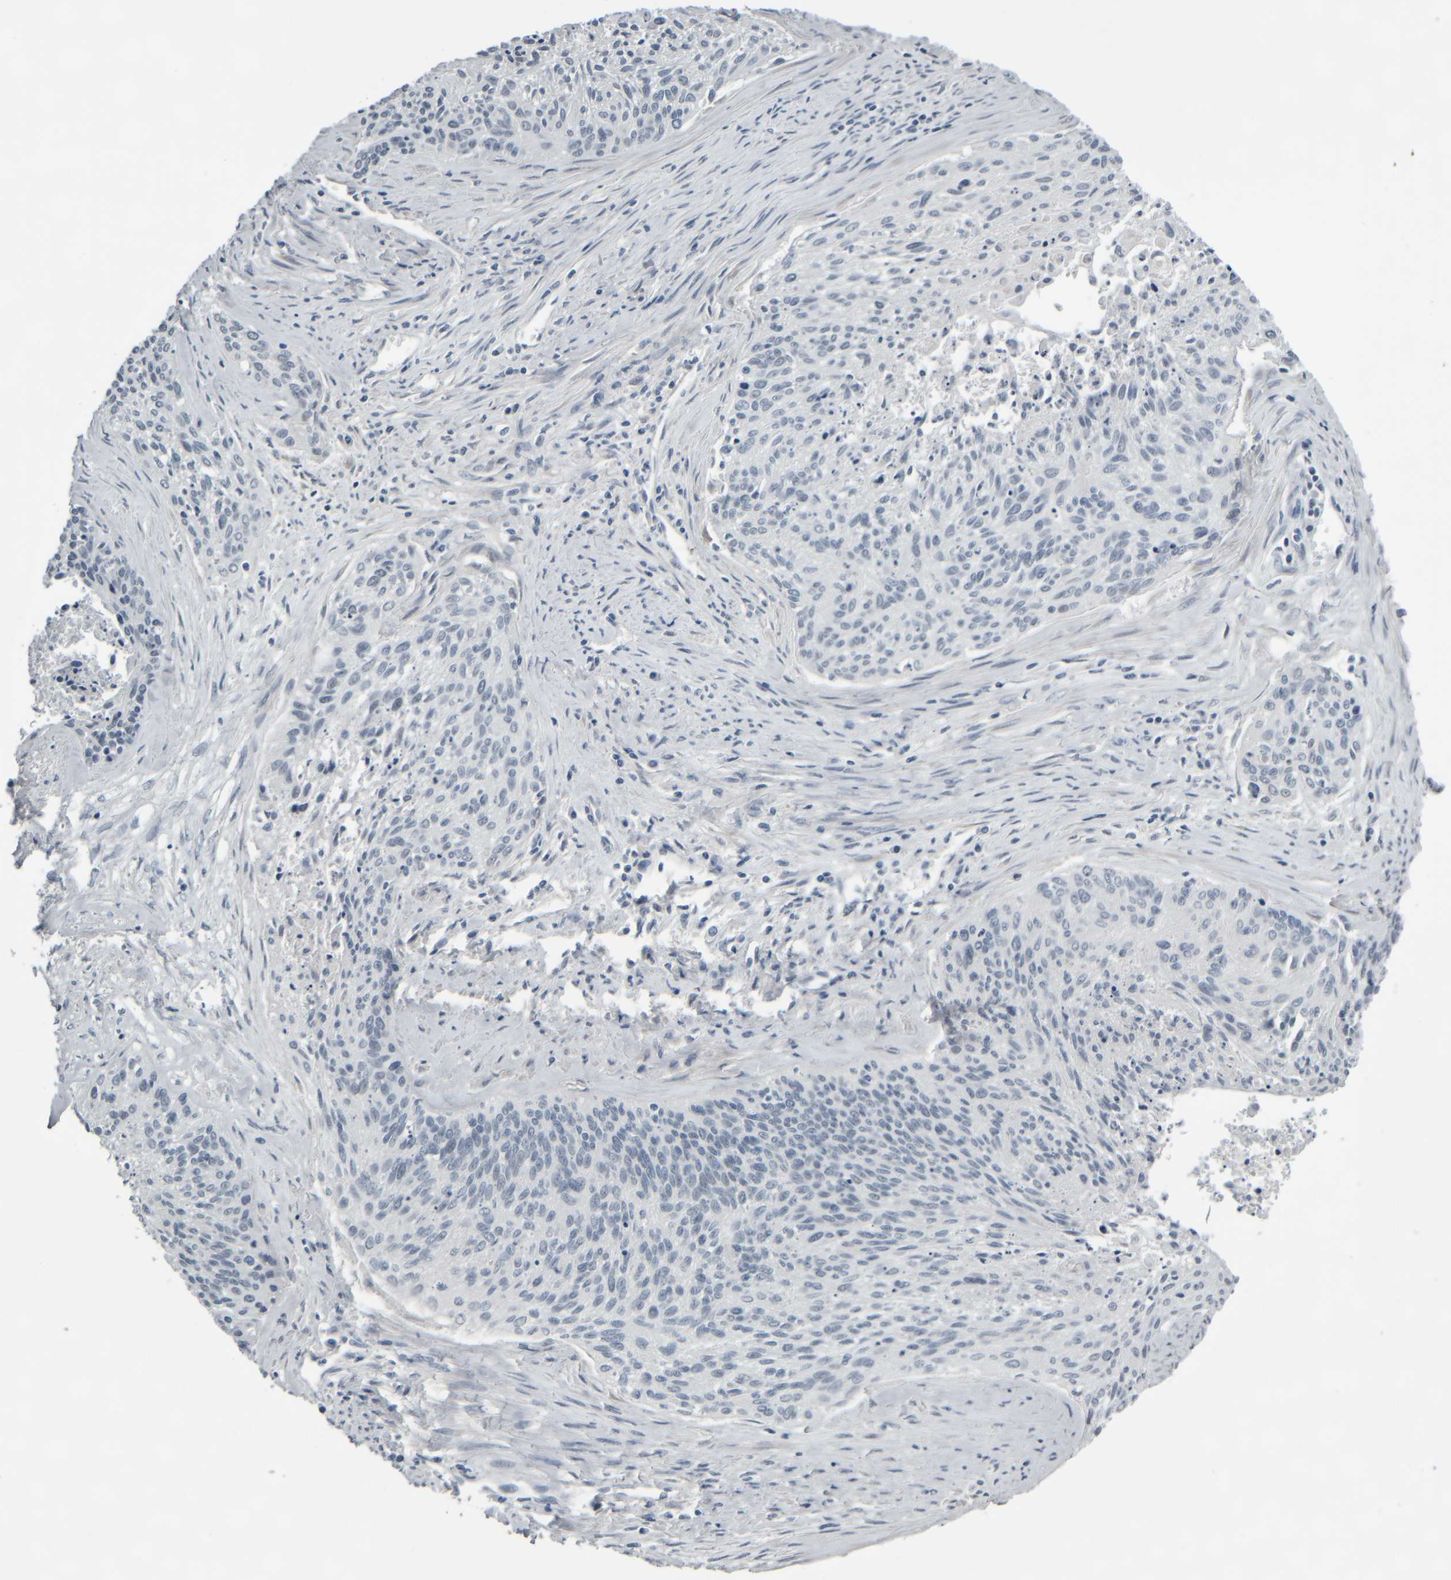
{"staining": {"intensity": "negative", "quantity": "none", "location": "none"}, "tissue": "cervical cancer", "cell_type": "Tumor cells", "image_type": "cancer", "snomed": [{"axis": "morphology", "description": "Squamous cell carcinoma, NOS"}, {"axis": "topography", "description": "Cervix"}], "caption": "High magnification brightfield microscopy of squamous cell carcinoma (cervical) stained with DAB (3,3'-diaminobenzidine) (brown) and counterstained with hematoxylin (blue): tumor cells show no significant staining.", "gene": "COL14A1", "patient": {"sex": "female", "age": 55}}